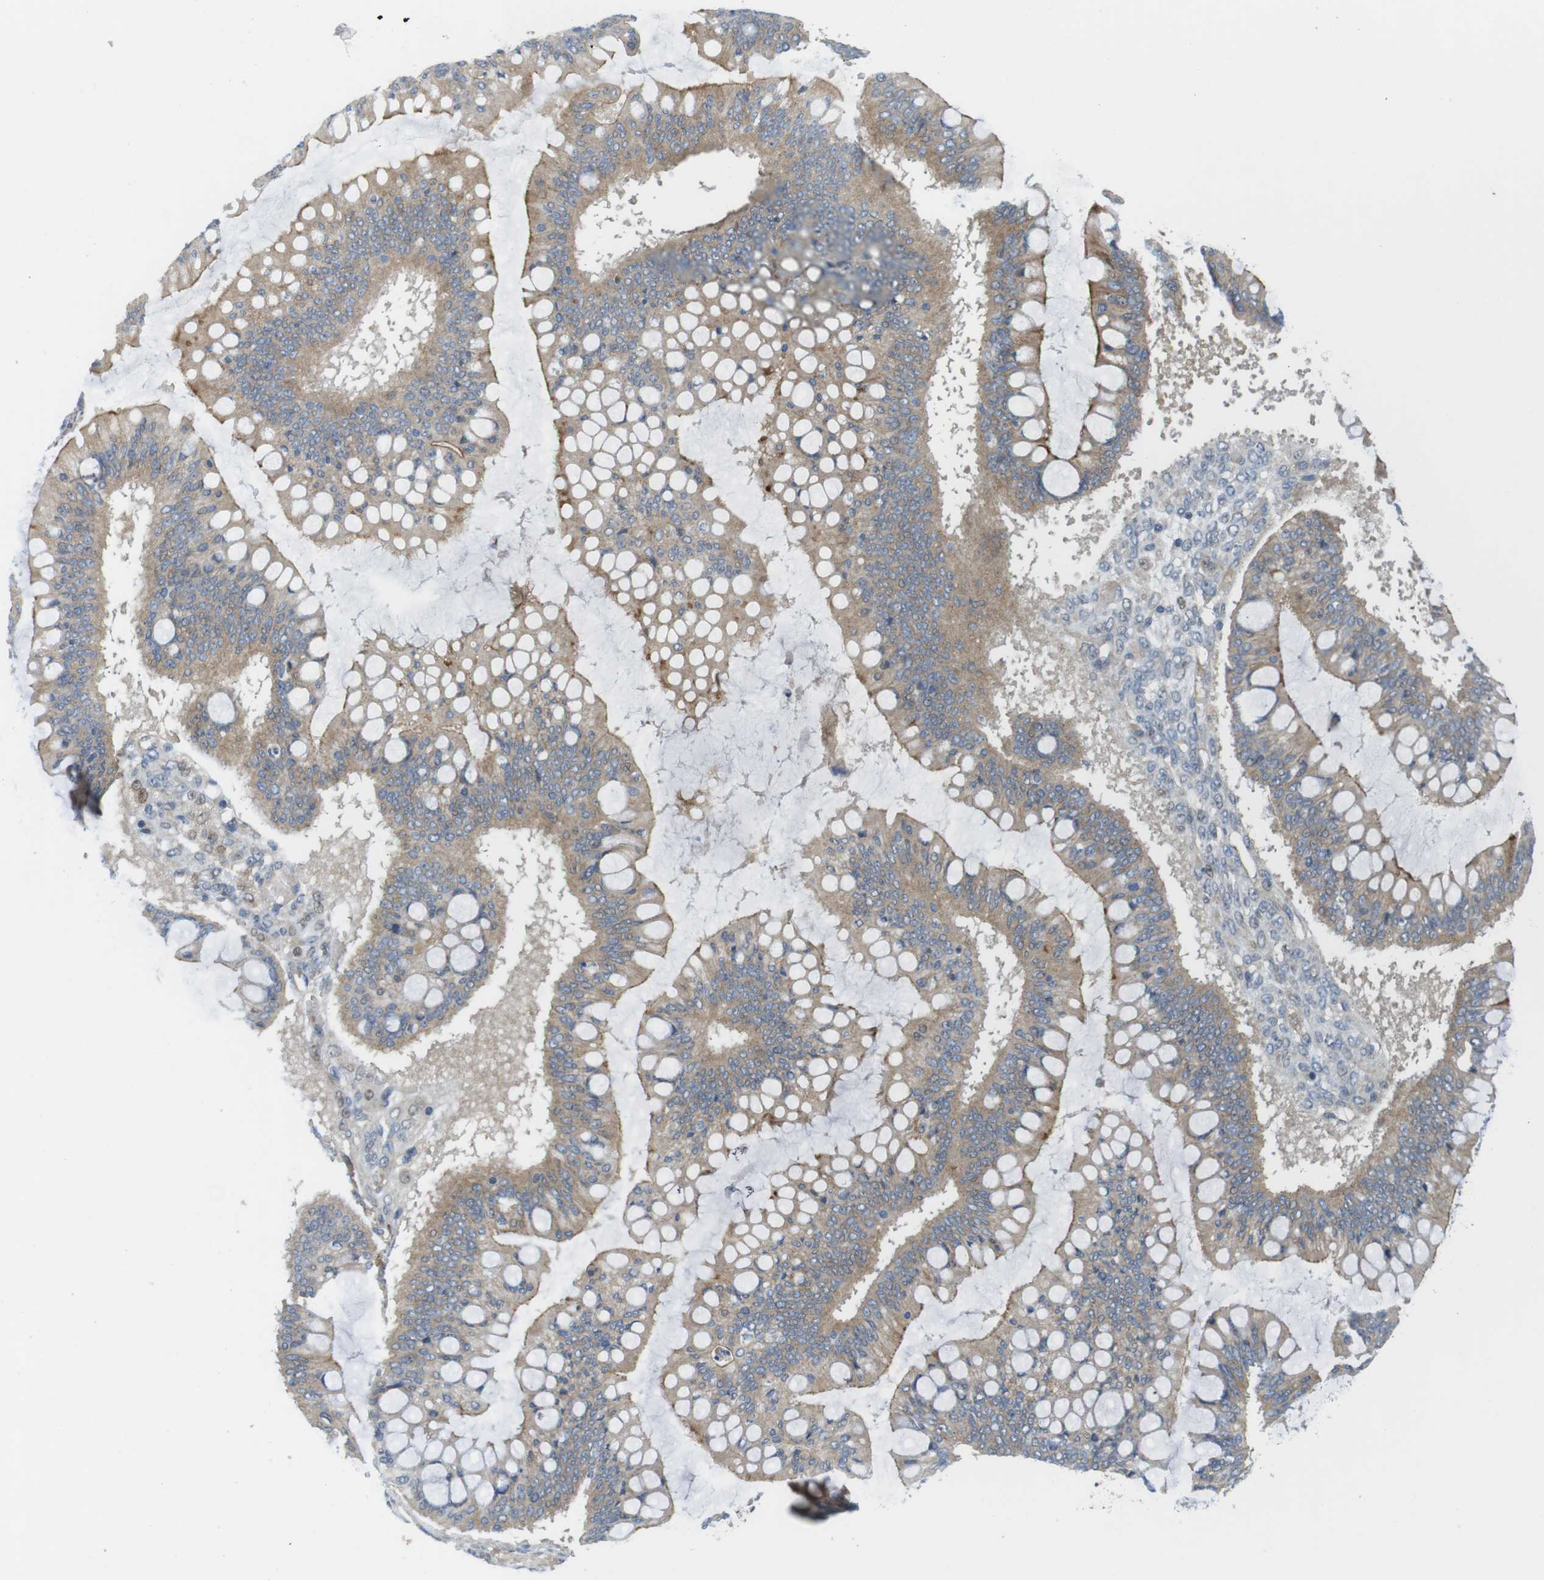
{"staining": {"intensity": "weak", "quantity": "25%-75%", "location": "cytoplasmic/membranous"}, "tissue": "ovarian cancer", "cell_type": "Tumor cells", "image_type": "cancer", "snomed": [{"axis": "morphology", "description": "Cystadenocarcinoma, mucinous, NOS"}, {"axis": "topography", "description": "Ovary"}], "caption": "Immunohistochemical staining of human mucinous cystadenocarcinoma (ovarian) reveals weak cytoplasmic/membranous protein expression in about 25%-75% of tumor cells.", "gene": "ABHD15", "patient": {"sex": "female", "age": 73}}